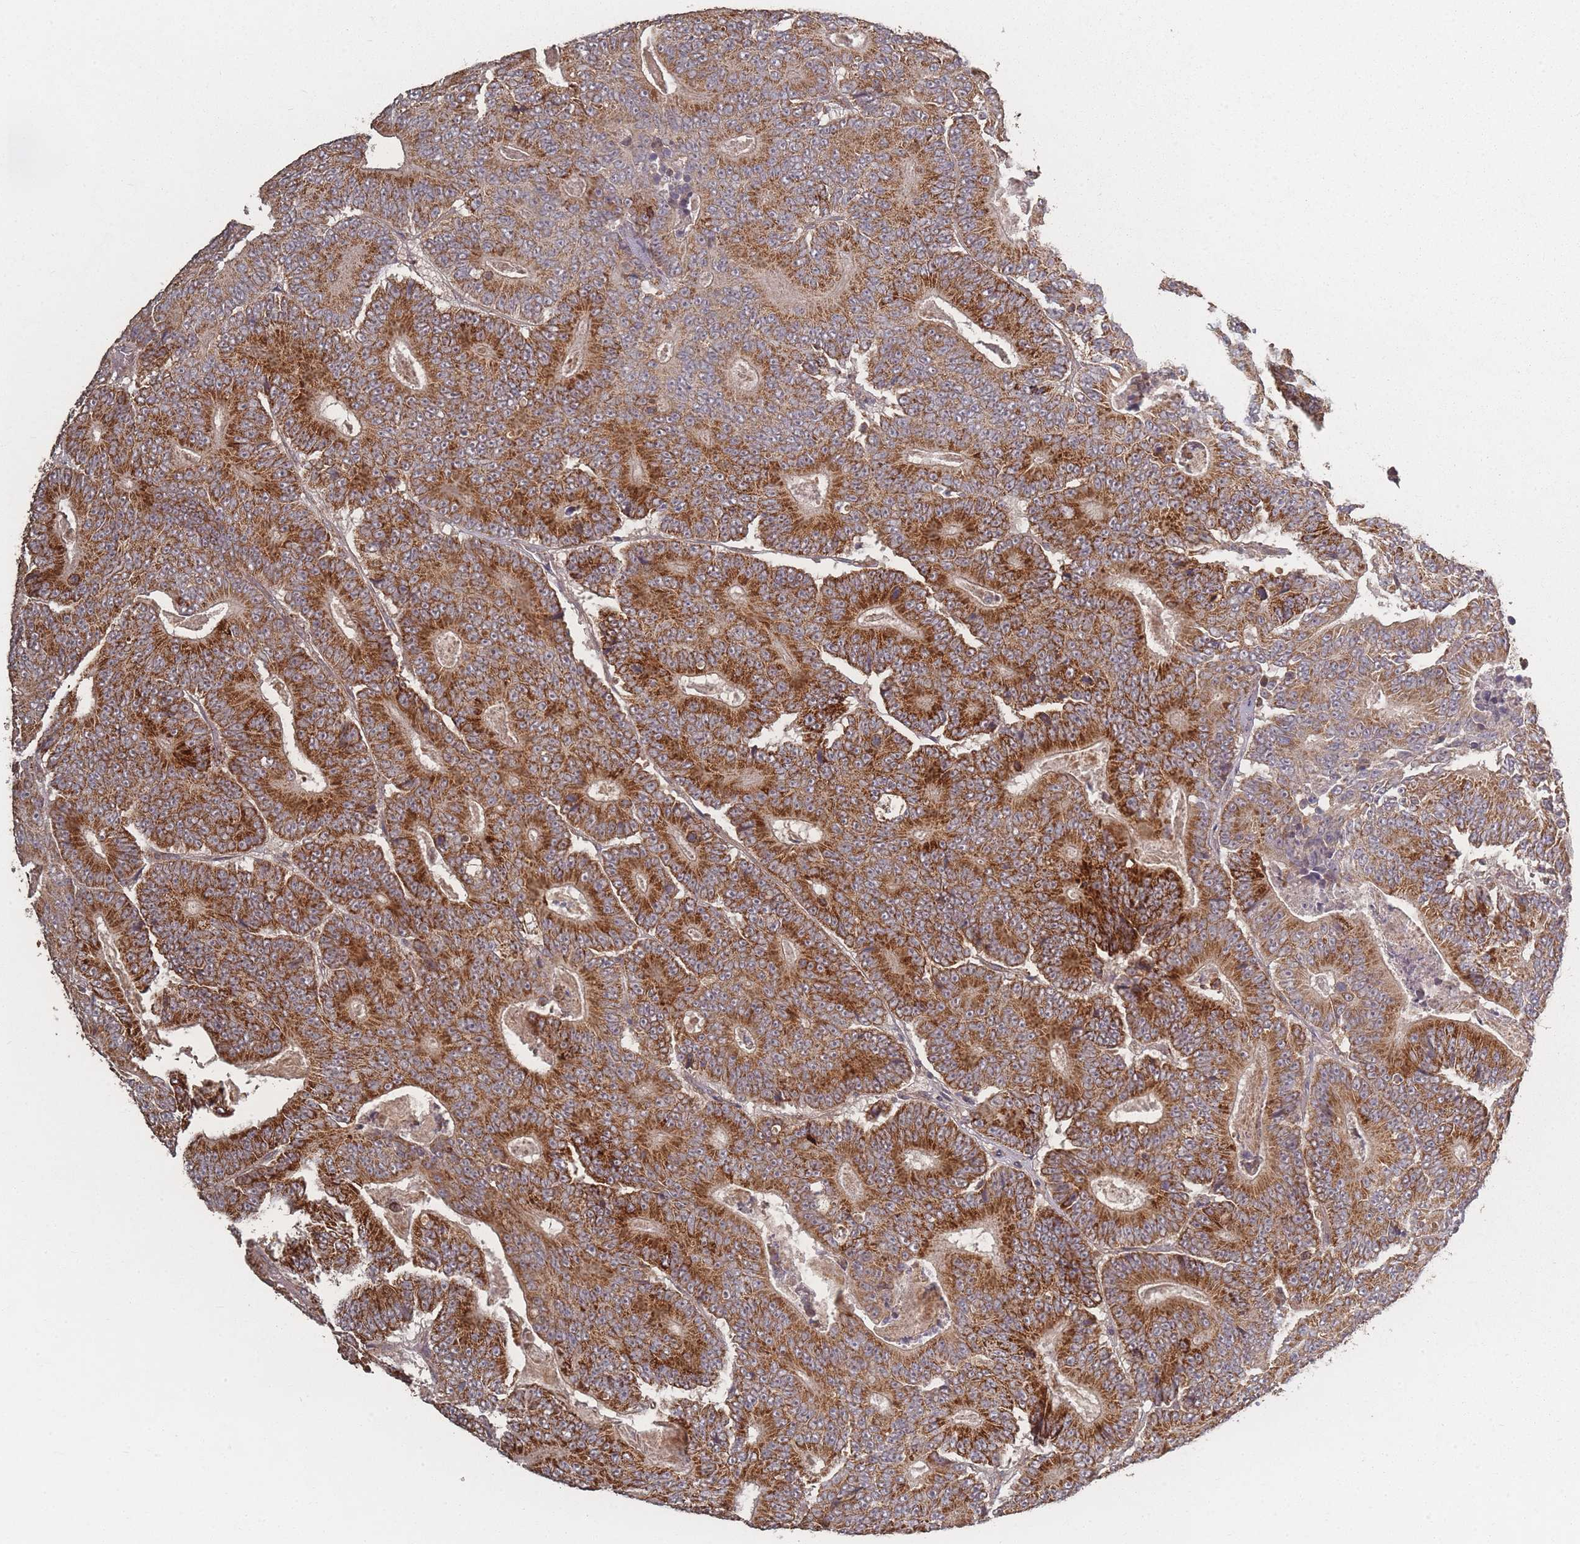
{"staining": {"intensity": "strong", "quantity": ">75%", "location": "cytoplasmic/membranous"}, "tissue": "colorectal cancer", "cell_type": "Tumor cells", "image_type": "cancer", "snomed": [{"axis": "morphology", "description": "Adenocarcinoma, NOS"}, {"axis": "topography", "description": "Colon"}], "caption": "Tumor cells display high levels of strong cytoplasmic/membranous staining in approximately >75% of cells in human colorectal adenocarcinoma. (Stains: DAB in brown, nuclei in blue, Microscopy: brightfield microscopy at high magnification).", "gene": "LYRM7", "patient": {"sex": "male", "age": 83}}